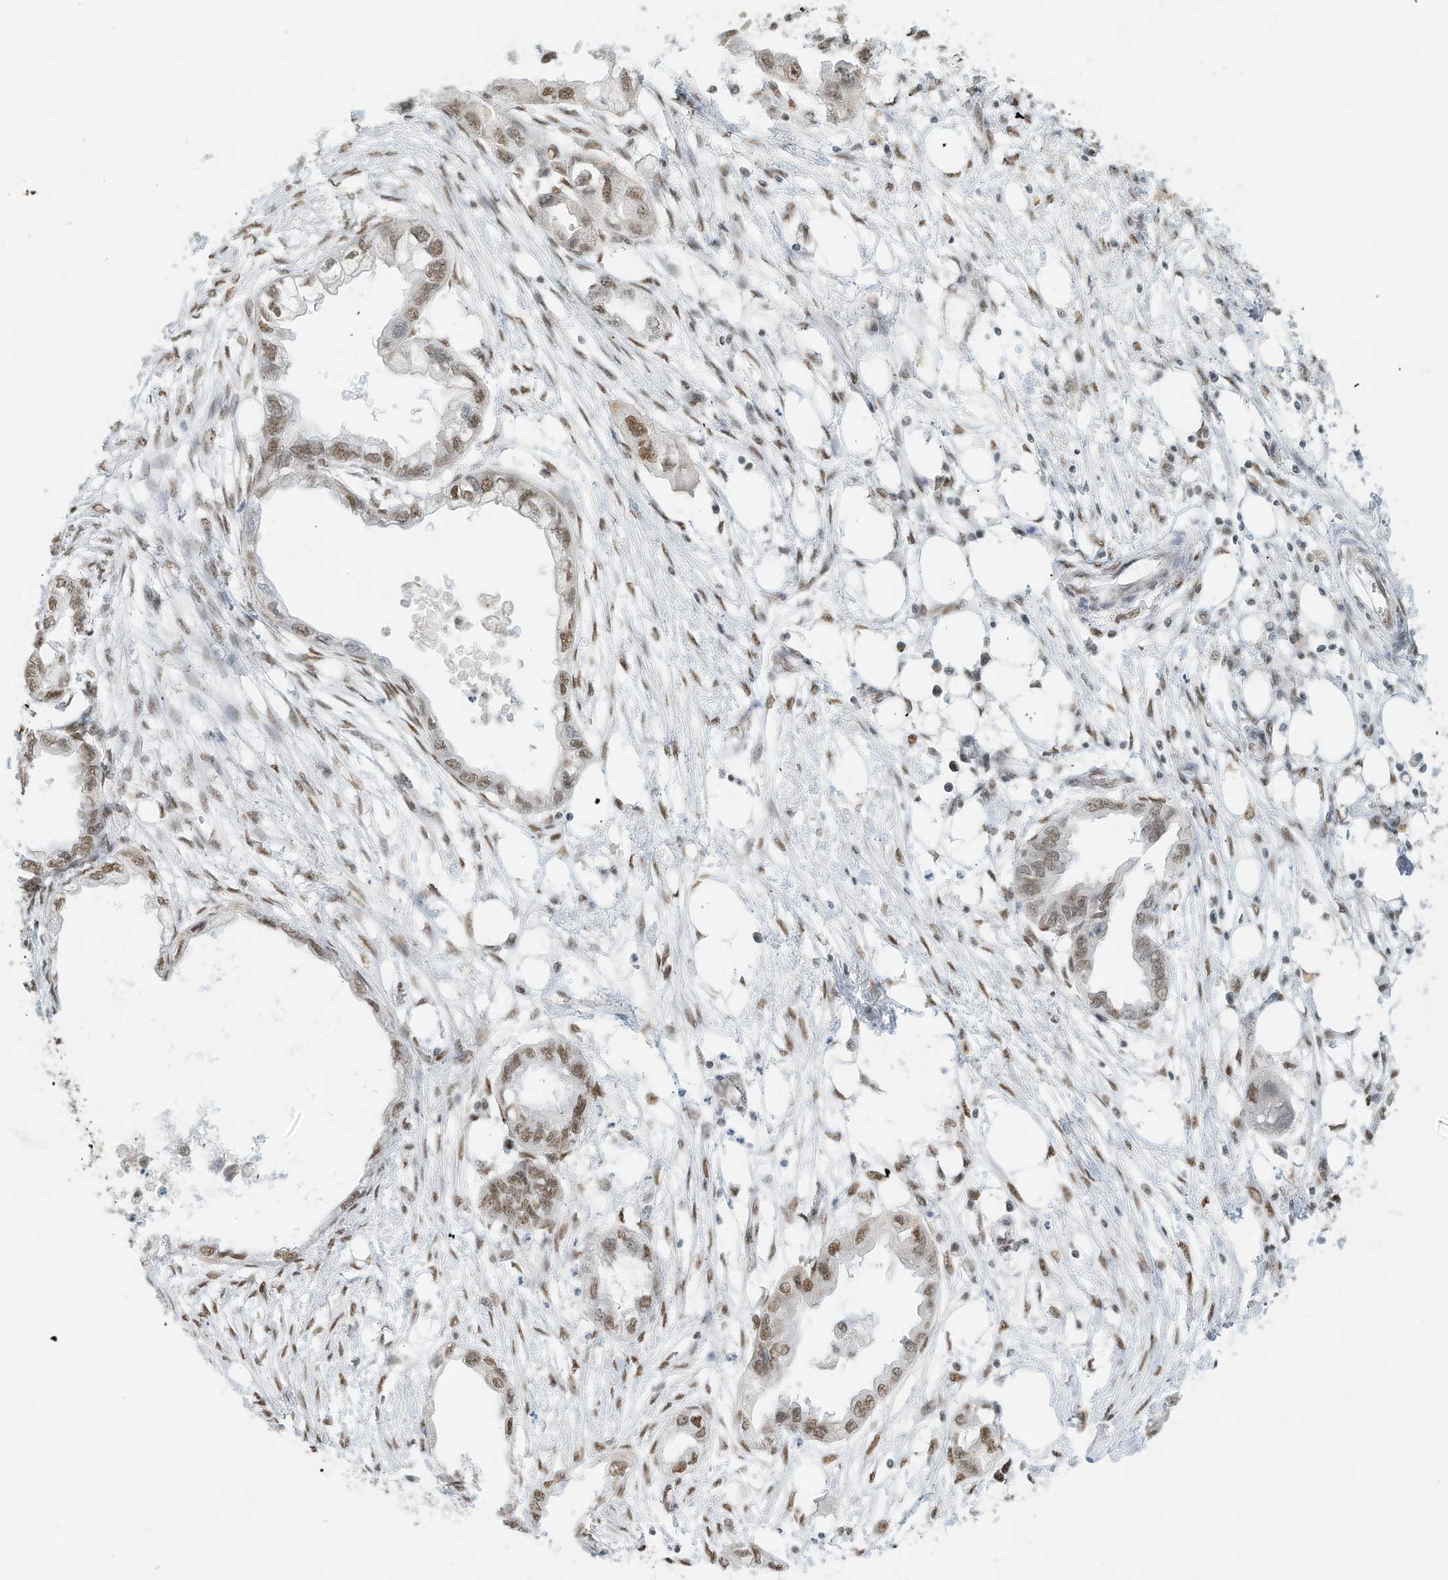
{"staining": {"intensity": "moderate", "quantity": ">75%", "location": "nuclear"}, "tissue": "endometrial cancer", "cell_type": "Tumor cells", "image_type": "cancer", "snomed": [{"axis": "morphology", "description": "Adenocarcinoma, NOS"}, {"axis": "morphology", "description": "Adenocarcinoma, metastatic, NOS"}, {"axis": "topography", "description": "Adipose tissue"}, {"axis": "topography", "description": "Endometrium"}], "caption": "Immunohistochemical staining of human adenocarcinoma (endometrial) exhibits moderate nuclear protein staining in about >75% of tumor cells. The staining was performed using DAB (3,3'-diaminobenzidine) to visualize the protein expression in brown, while the nuclei were stained in blue with hematoxylin (Magnification: 20x).", "gene": "NHSL1", "patient": {"sex": "female", "age": 67}}